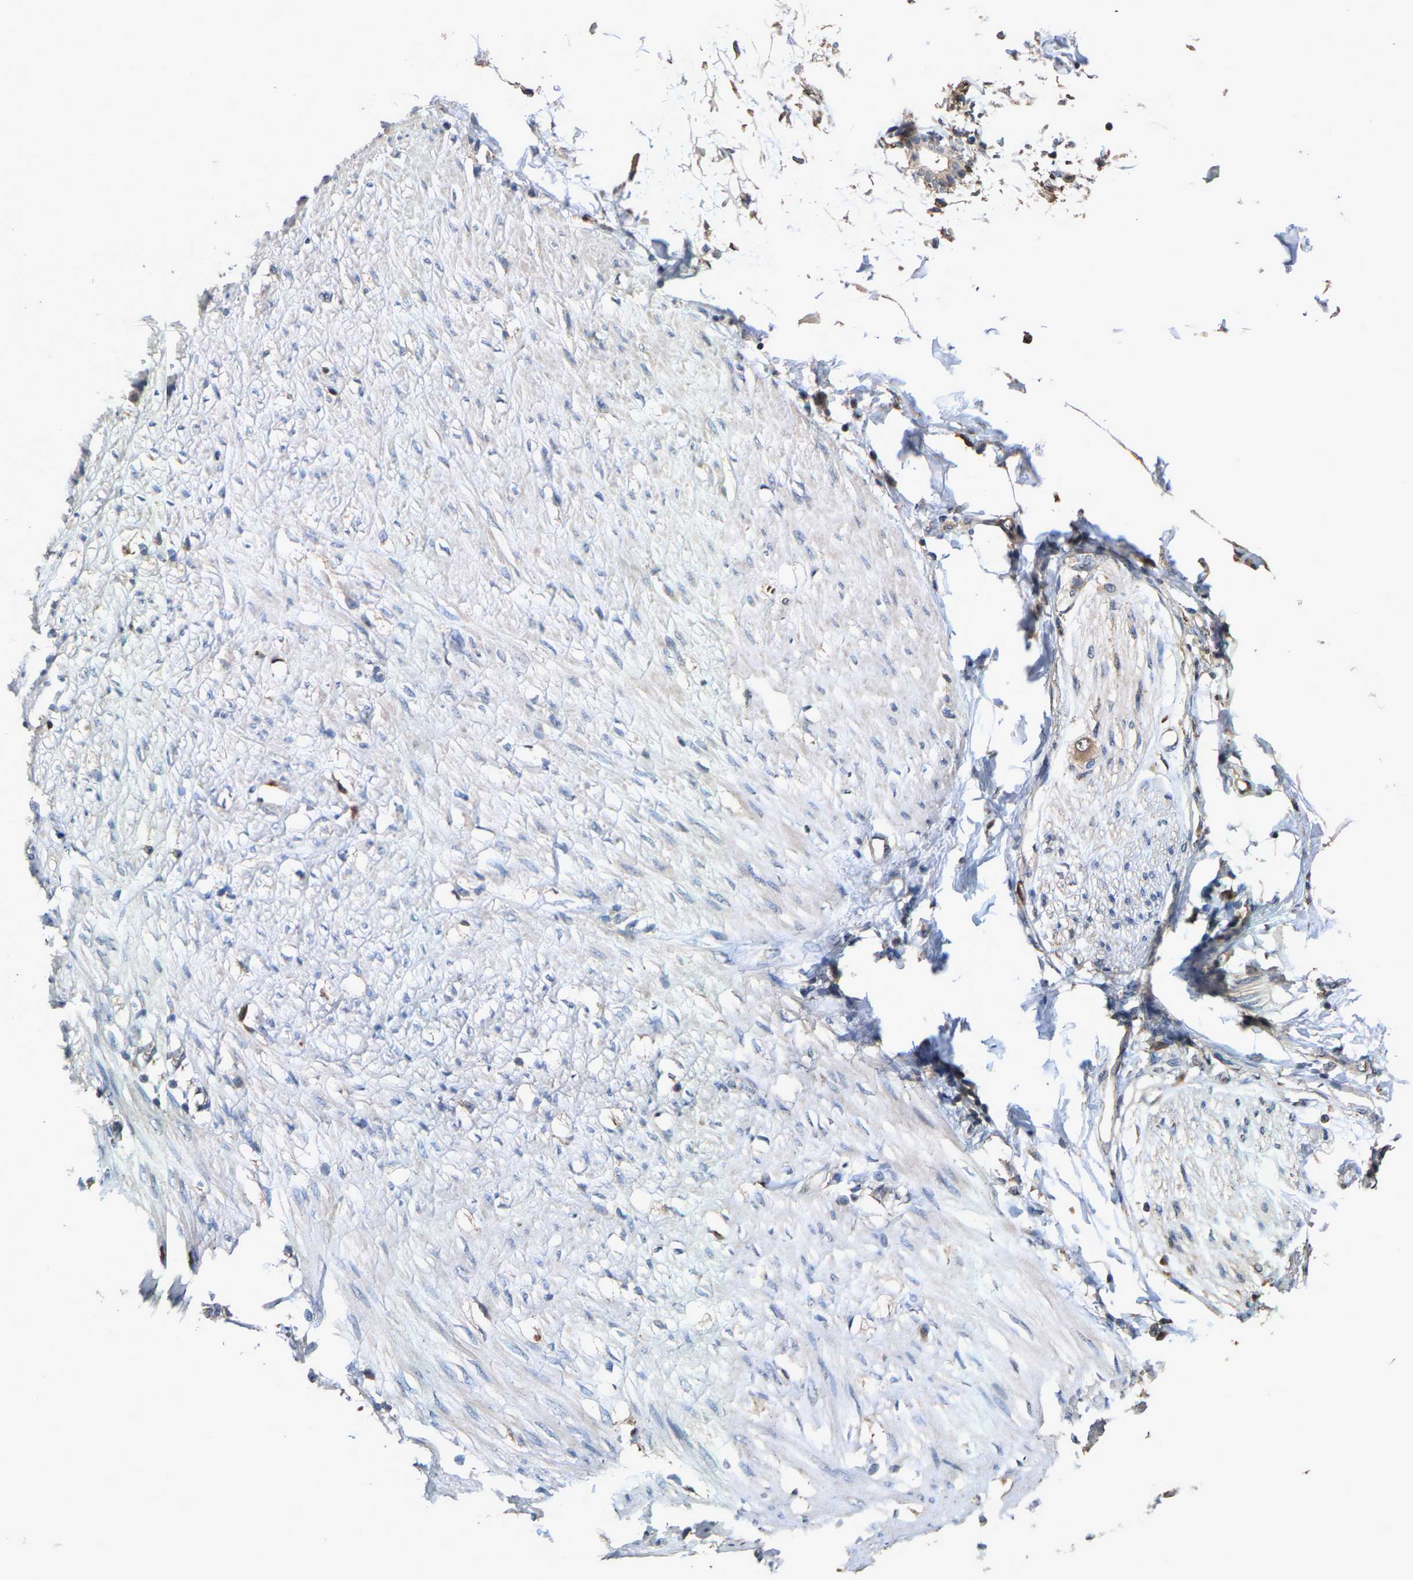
{"staining": {"intensity": "weak", "quantity": ">75%", "location": "cytoplasmic/membranous"}, "tissue": "adipose tissue", "cell_type": "Adipocytes", "image_type": "normal", "snomed": [{"axis": "morphology", "description": "Normal tissue, NOS"}, {"axis": "morphology", "description": "Adenocarcinoma, NOS"}, {"axis": "topography", "description": "Colon"}, {"axis": "topography", "description": "Peripheral nerve tissue"}], "caption": "Adipose tissue was stained to show a protein in brown. There is low levels of weak cytoplasmic/membranous staining in about >75% of adipocytes. The staining is performed using DAB brown chromogen to label protein expression. The nuclei are counter-stained blue using hematoxylin.", "gene": "TDRKH", "patient": {"sex": "male", "age": 14}}